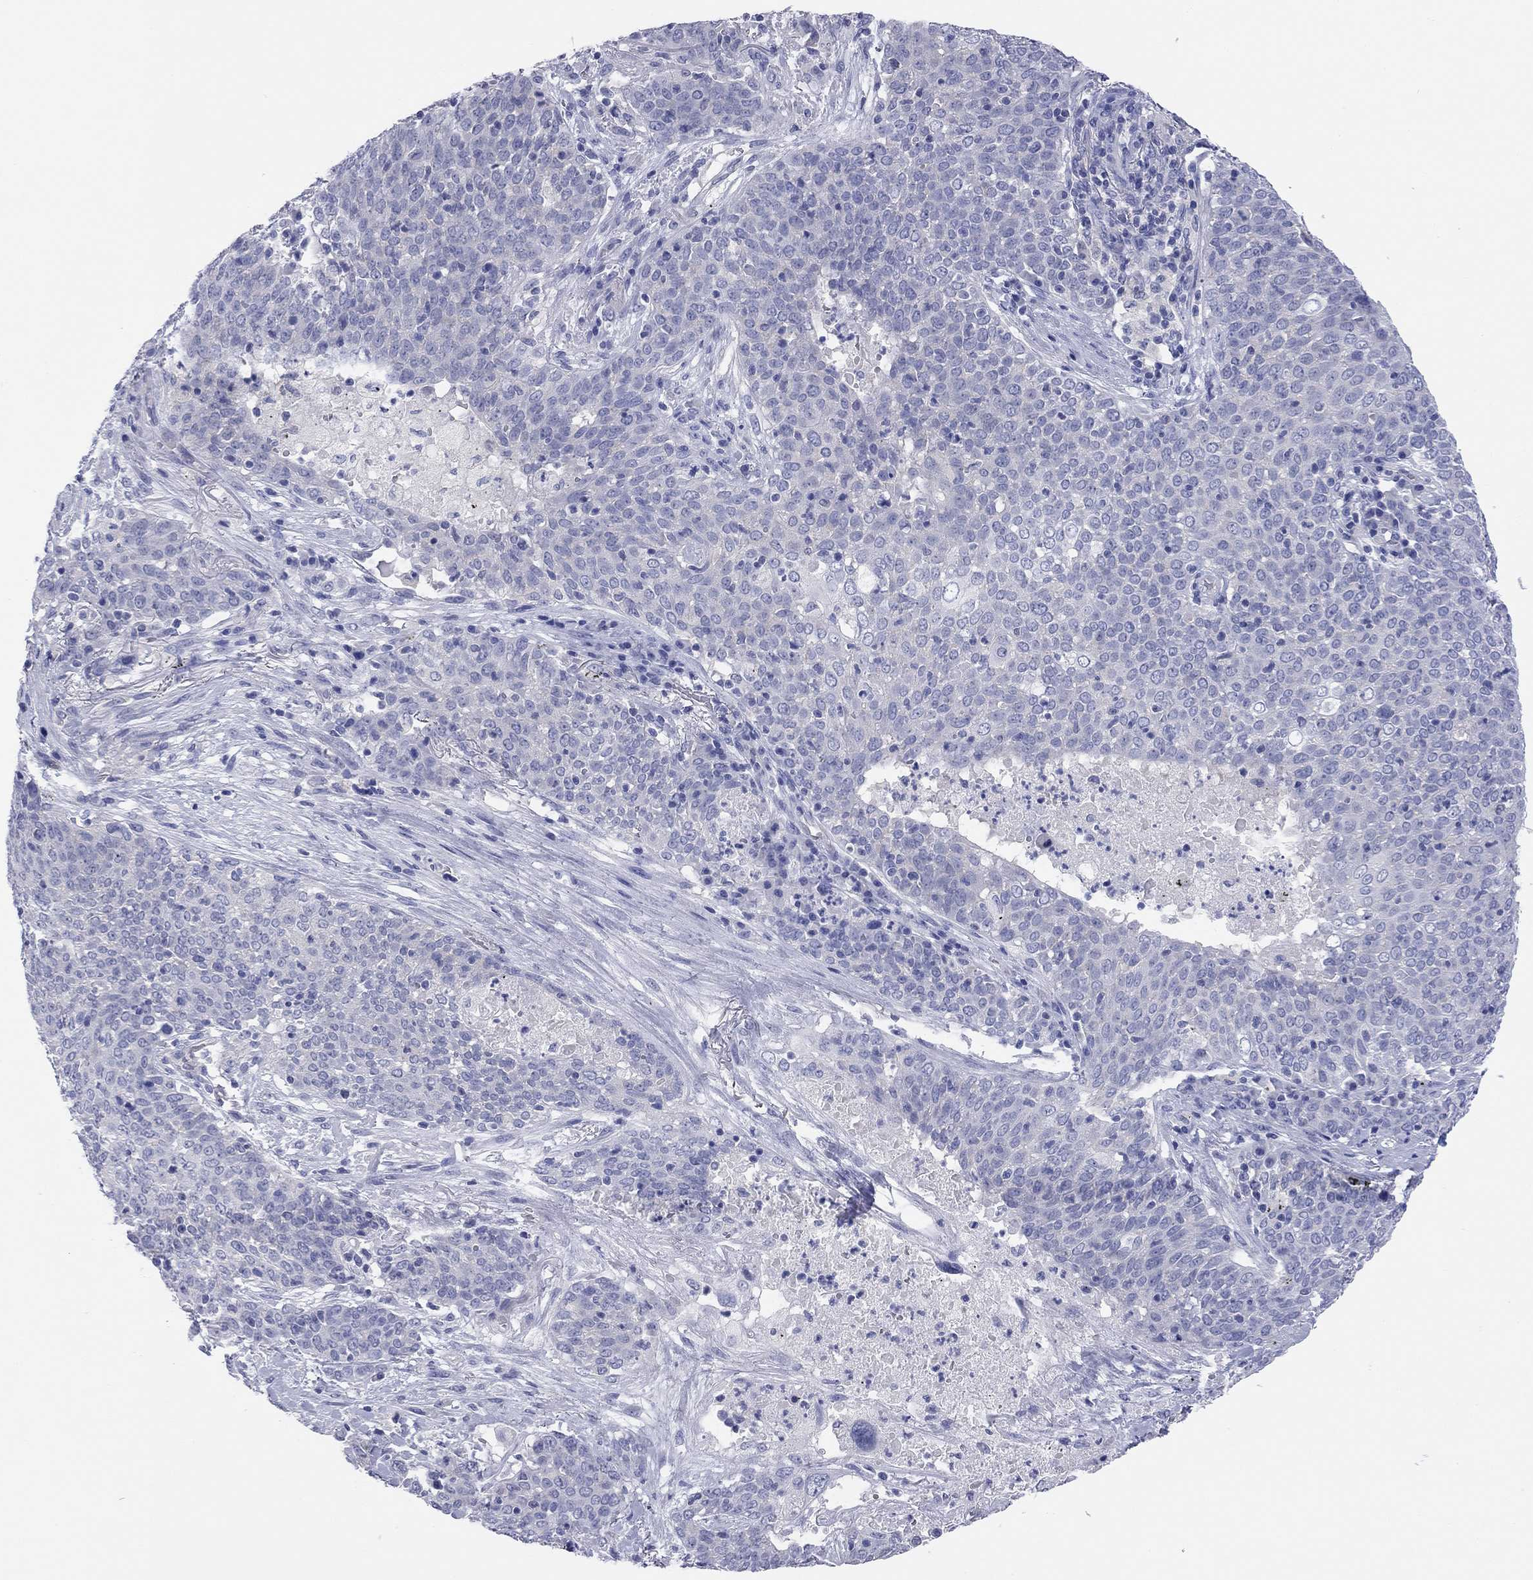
{"staining": {"intensity": "negative", "quantity": "none", "location": "none"}, "tissue": "lung cancer", "cell_type": "Tumor cells", "image_type": "cancer", "snomed": [{"axis": "morphology", "description": "Squamous cell carcinoma, NOS"}, {"axis": "topography", "description": "Lung"}], "caption": "This is an immunohistochemistry photomicrograph of squamous cell carcinoma (lung). There is no staining in tumor cells.", "gene": "TMEM221", "patient": {"sex": "male", "age": 82}}